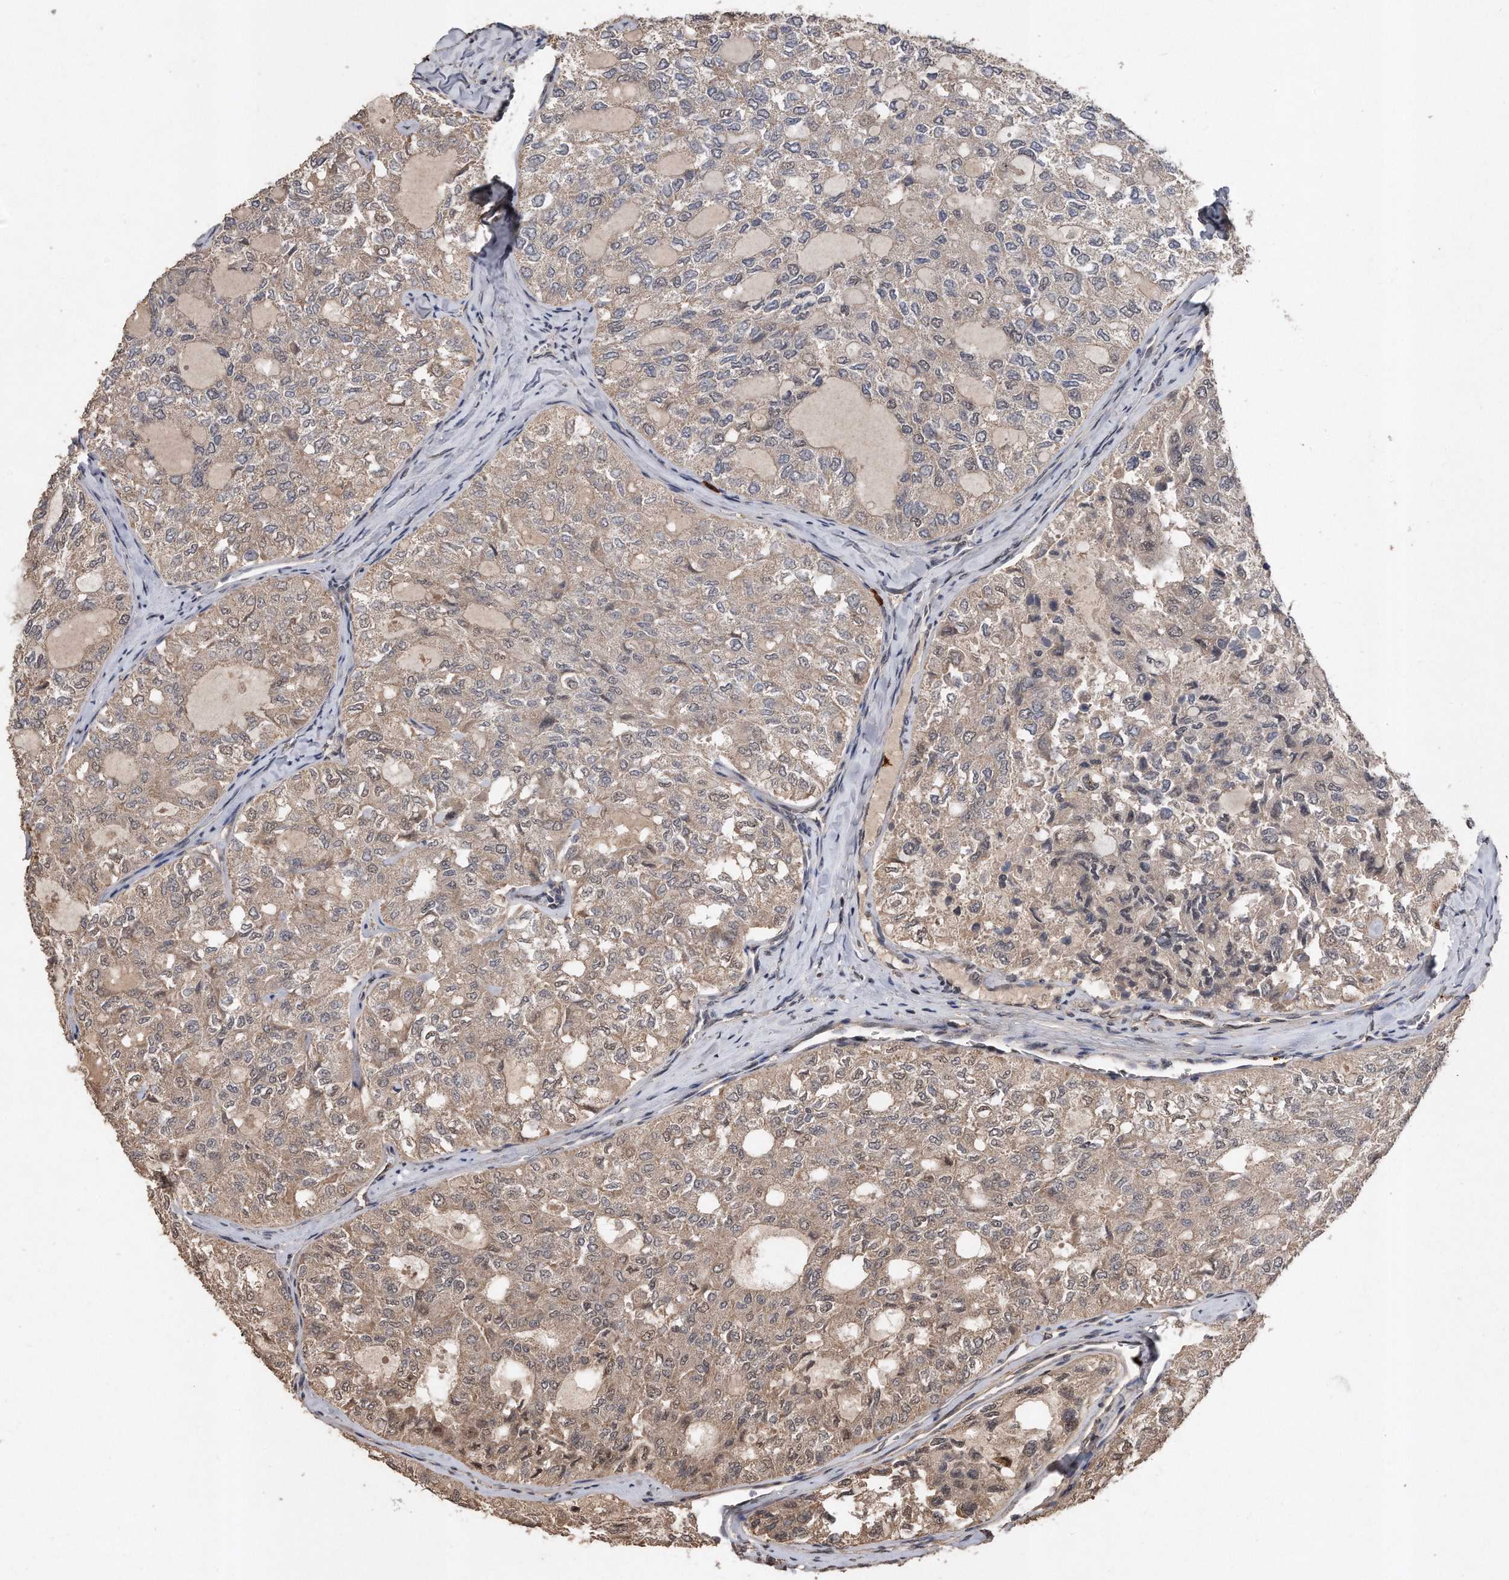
{"staining": {"intensity": "weak", "quantity": ">75%", "location": "cytoplasmic/membranous,nuclear"}, "tissue": "thyroid cancer", "cell_type": "Tumor cells", "image_type": "cancer", "snomed": [{"axis": "morphology", "description": "Follicular adenoma carcinoma, NOS"}, {"axis": "topography", "description": "Thyroid gland"}], "caption": "IHC staining of thyroid cancer (follicular adenoma carcinoma), which exhibits low levels of weak cytoplasmic/membranous and nuclear staining in approximately >75% of tumor cells indicating weak cytoplasmic/membranous and nuclear protein positivity. The staining was performed using DAB (3,3'-diaminobenzidine) (brown) for protein detection and nuclei were counterstained in hematoxylin (blue).", "gene": "PELO", "patient": {"sex": "male", "age": 75}}